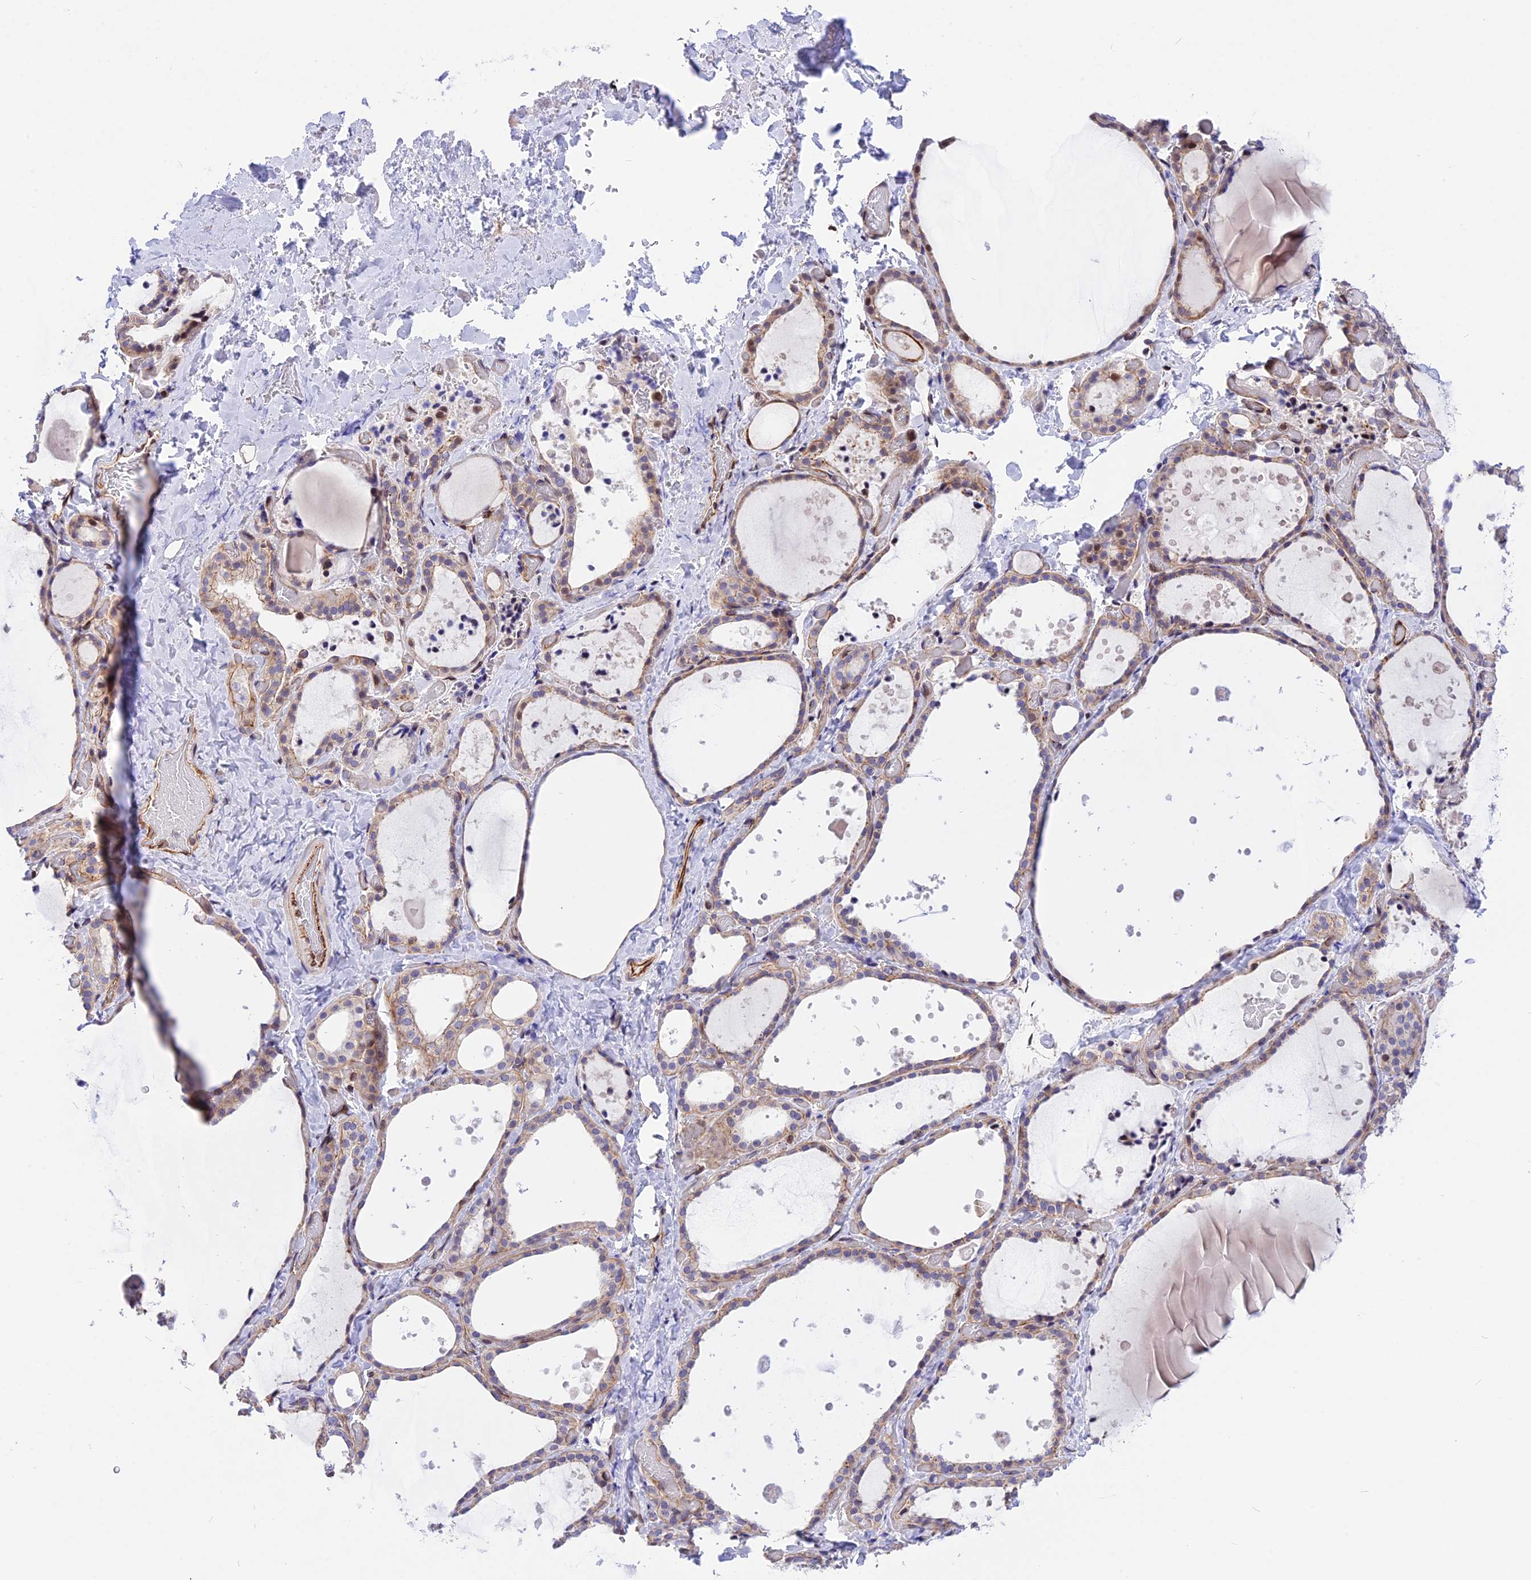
{"staining": {"intensity": "weak", "quantity": "25%-75%", "location": "cytoplasmic/membranous"}, "tissue": "thyroid gland", "cell_type": "Glandular cells", "image_type": "normal", "snomed": [{"axis": "morphology", "description": "Normal tissue, NOS"}, {"axis": "topography", "description": "Thyroid gland"}], "caption": "This micrograph displays immunohistochemistry staining of normal thyroid gland, with low weak cytoplasmic/membranous positivity in approximately 25%-75% of glandular cells.", "gene": "R3HDM4", "patient": {"sex": "female", "age": 44}}